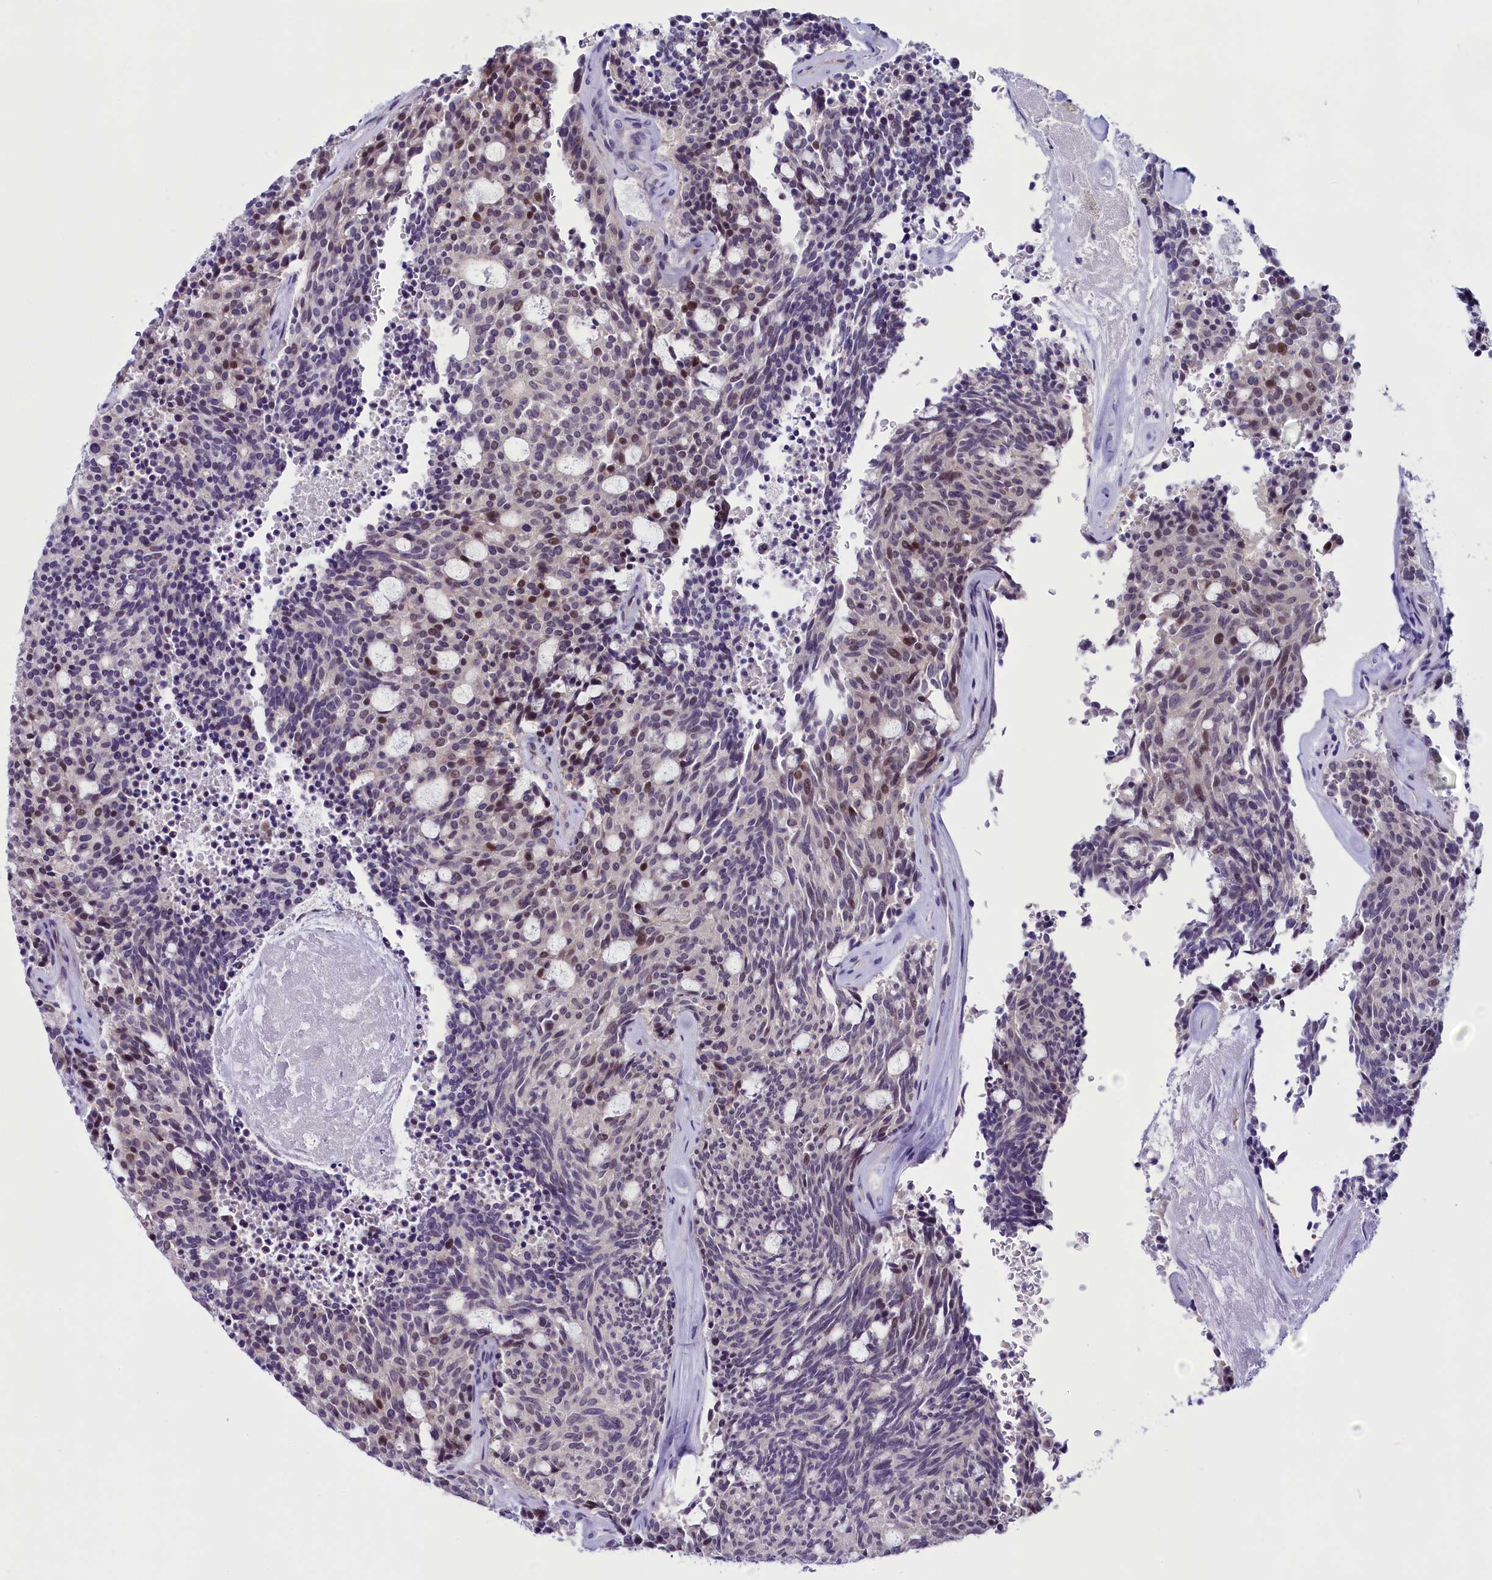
{"staining": {"intensity": "moderate", "quantity": "<25%", "location": "nuclear"}, "tissue": "carcinoid", "cell_type": "Tumor cells", "image_type": "cancer", "snomed": [{"axis": "morphology", "description": "Carcinoid, malignant, NOS"}, {"axis": "topography", "description": "Pancreas"}], "caption": "The histopathology image displays staining of carcinoid, revealing moderate nuclear protein positivity (brown color) within tumor cells. The staining is performed using DAB (3,3'-diaminobenzidine) brown chromogen to label protein expression. The nuclei are counter-stained blue using hematoxylin.", "gene": "CCDC106", "patient": {"sex": "female", "age": 54}}